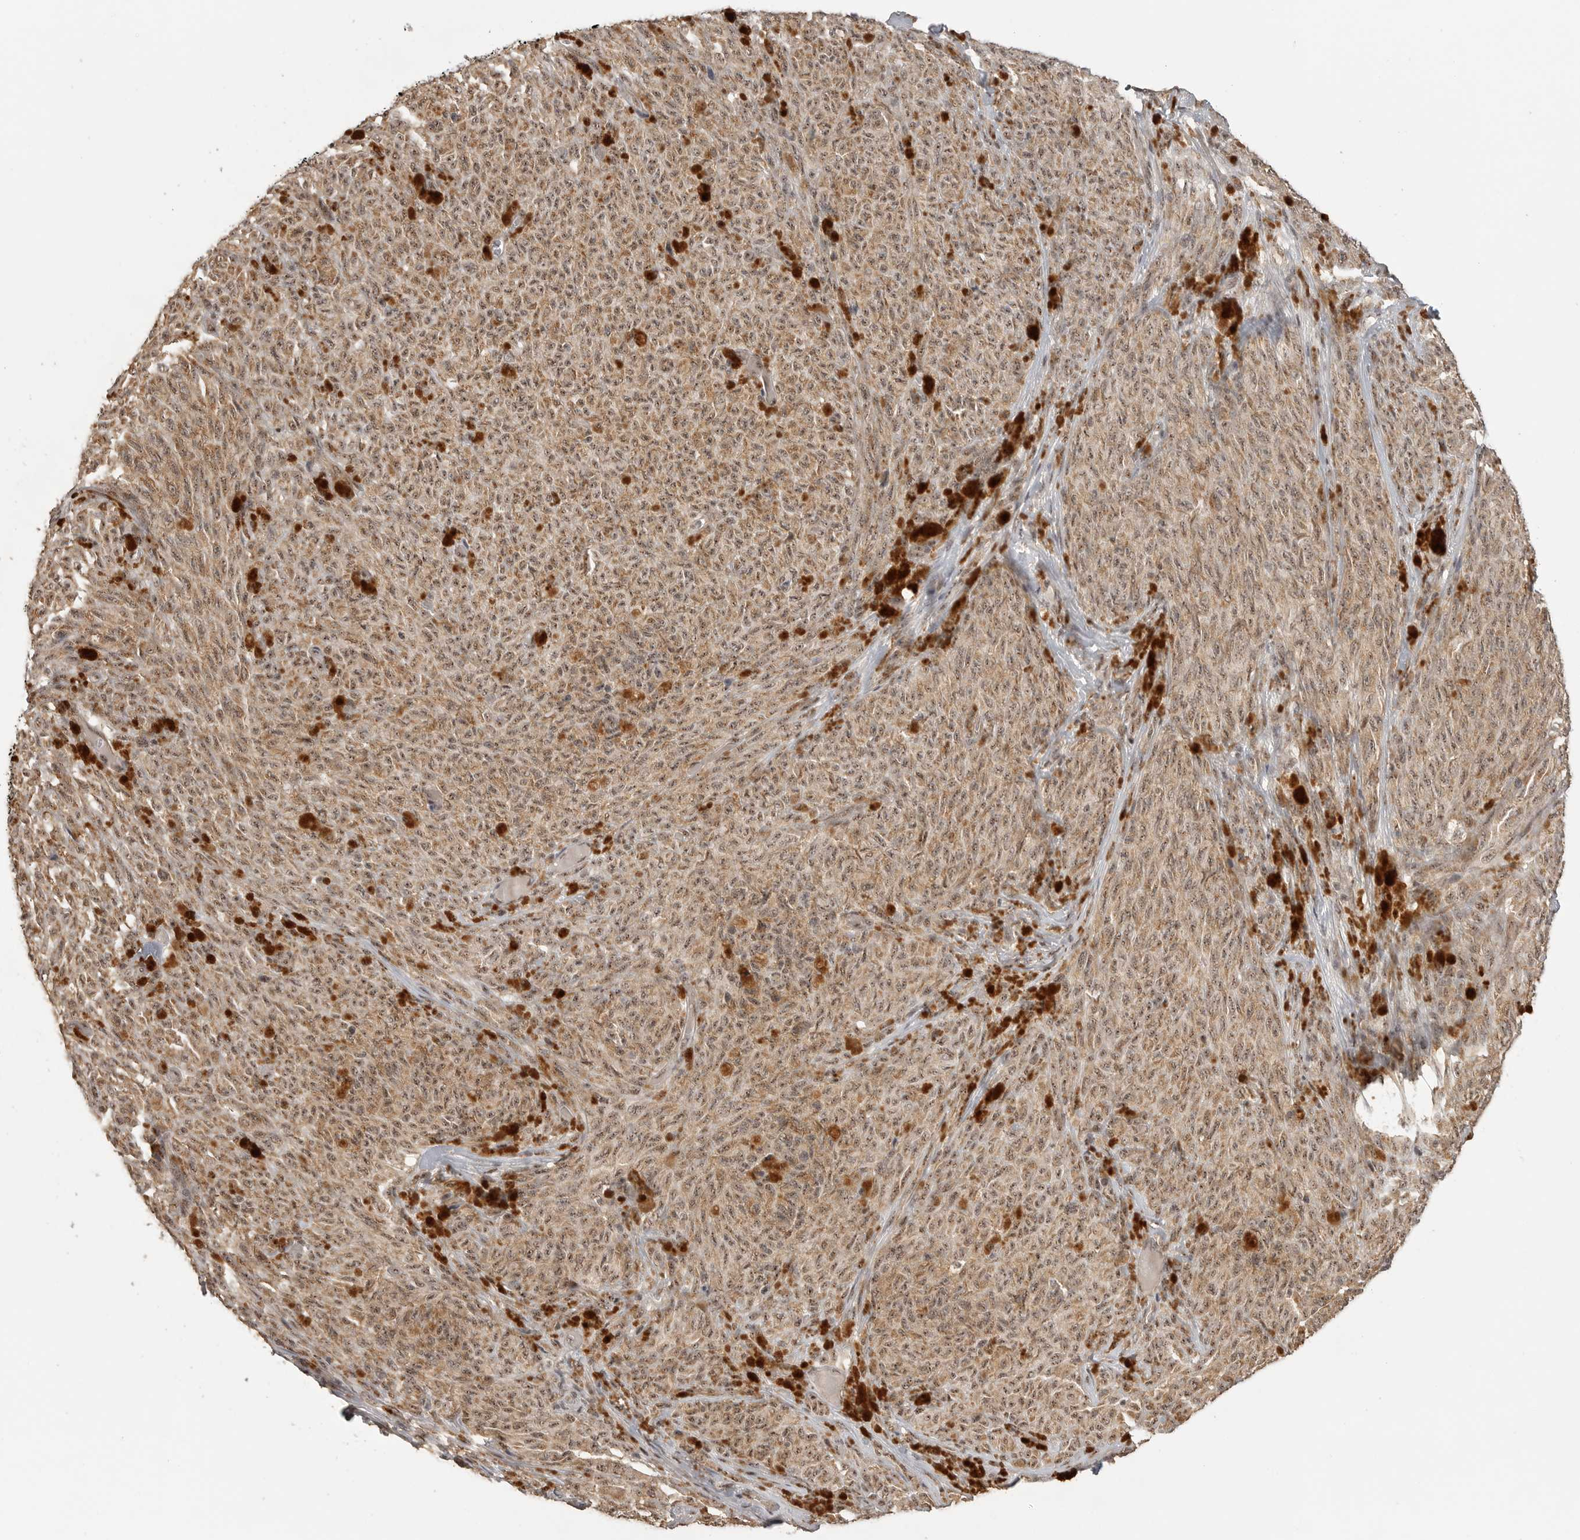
{"staining": {"intensity": "moderate", "quantity": ">75%", "location": "nuclear"}, "tissue": "melanoma", "cell_type": "Tumor cells", "image_type": "cancer", "snomed": [{"axis": "morphology", "description": "Malignant melanoma, NOS"}, {"axis": "topography", "description": "Skin"}], "caption": "IHC of human melanoma demonstrates medium levels of moderate nuclear staining in about >75% of tumor cells. (IHC, brightfield microscopy, high magnification).", "gene": "POMP", "patient": {"sex": "female", "age": 82}}